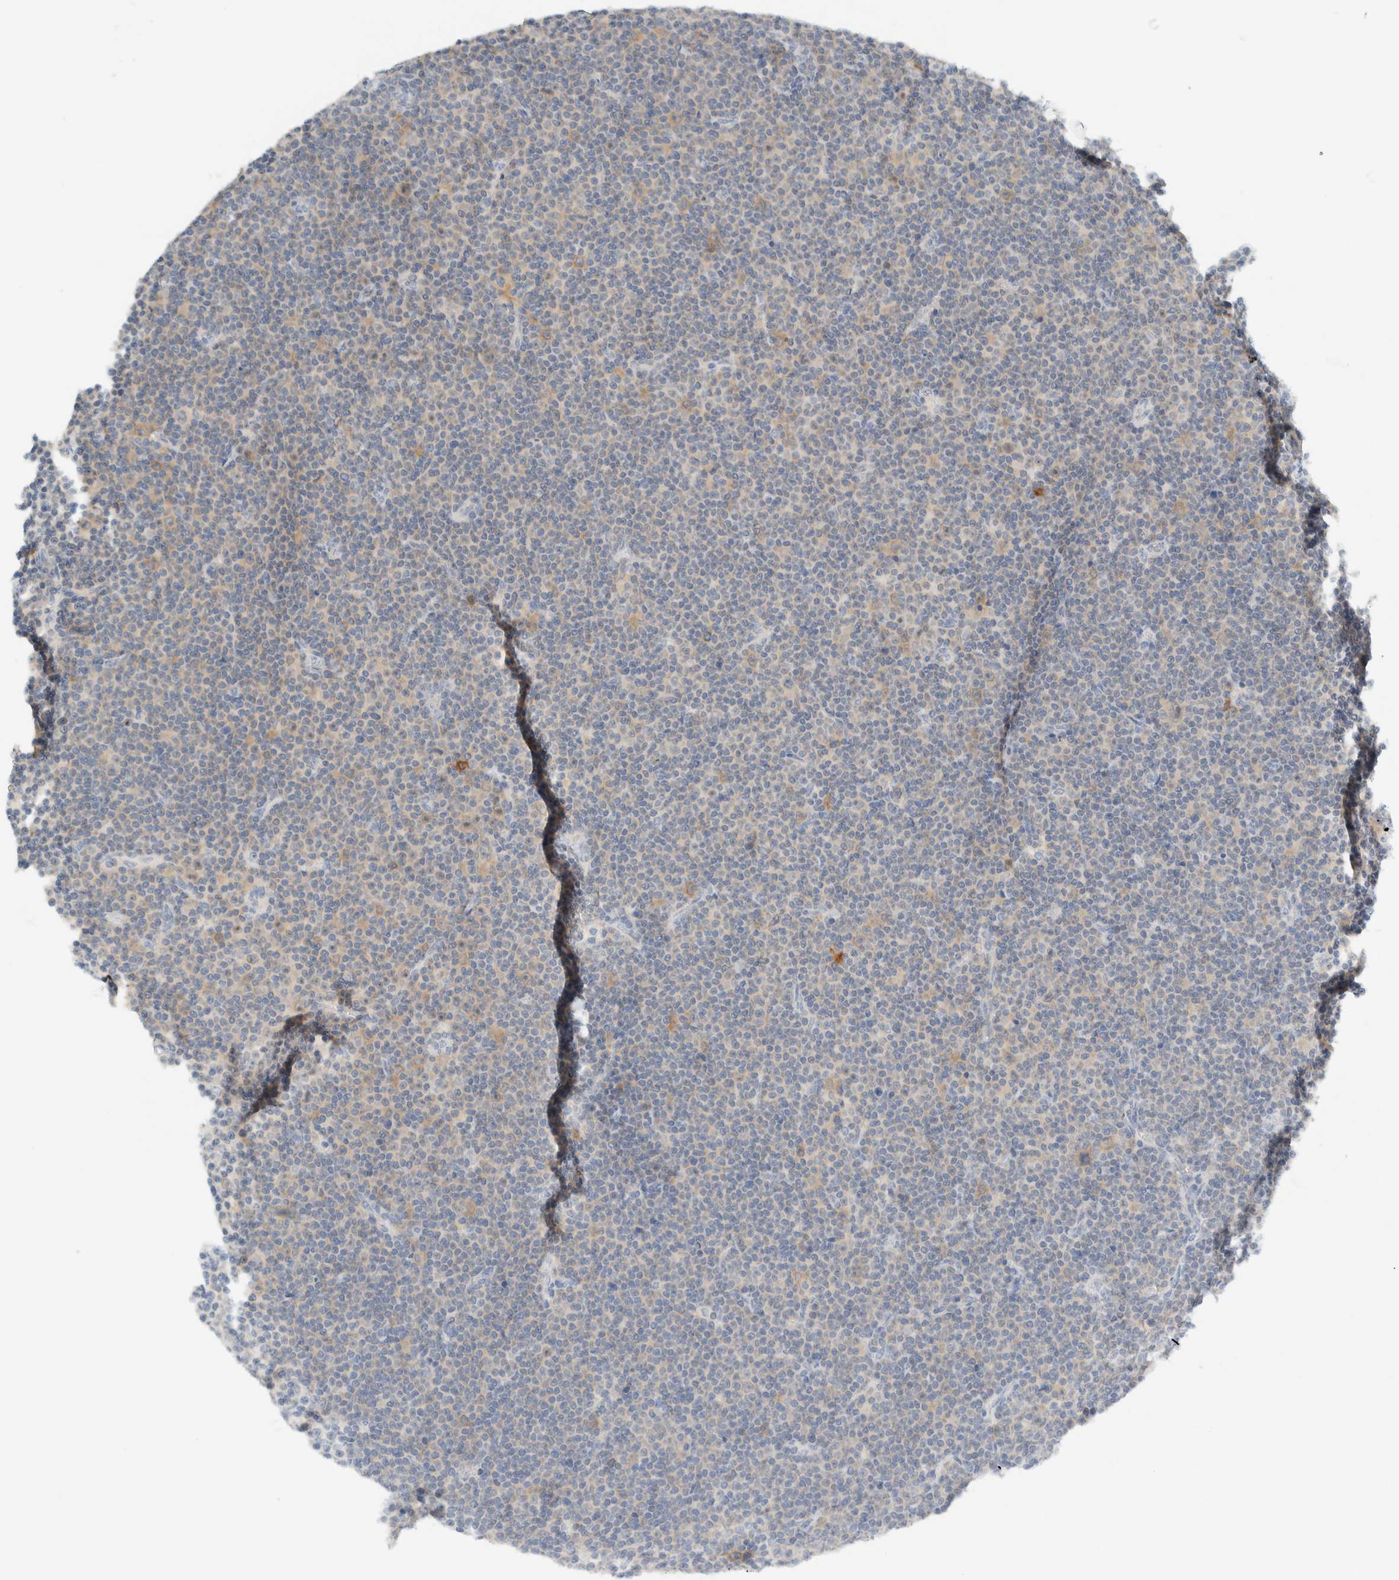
{"staining": {"intensity": "negative", "quantity": "none", "location": "none"}, "tissue": "lymphoma", "cell_type": "Tumor cells", "image_type": "cancer", "snomed": [{"axis": "morphology", "description": "Malignant lymphoma, non-Hodgkin's type, Low grade"}, {"axis": "topography", "description": "Lymph node"}], "caption": "Tumor cells are negative for protein expression in human lymphoma.", "gene": "NDE1", "patient": {"sex": "female", "age": 67}}